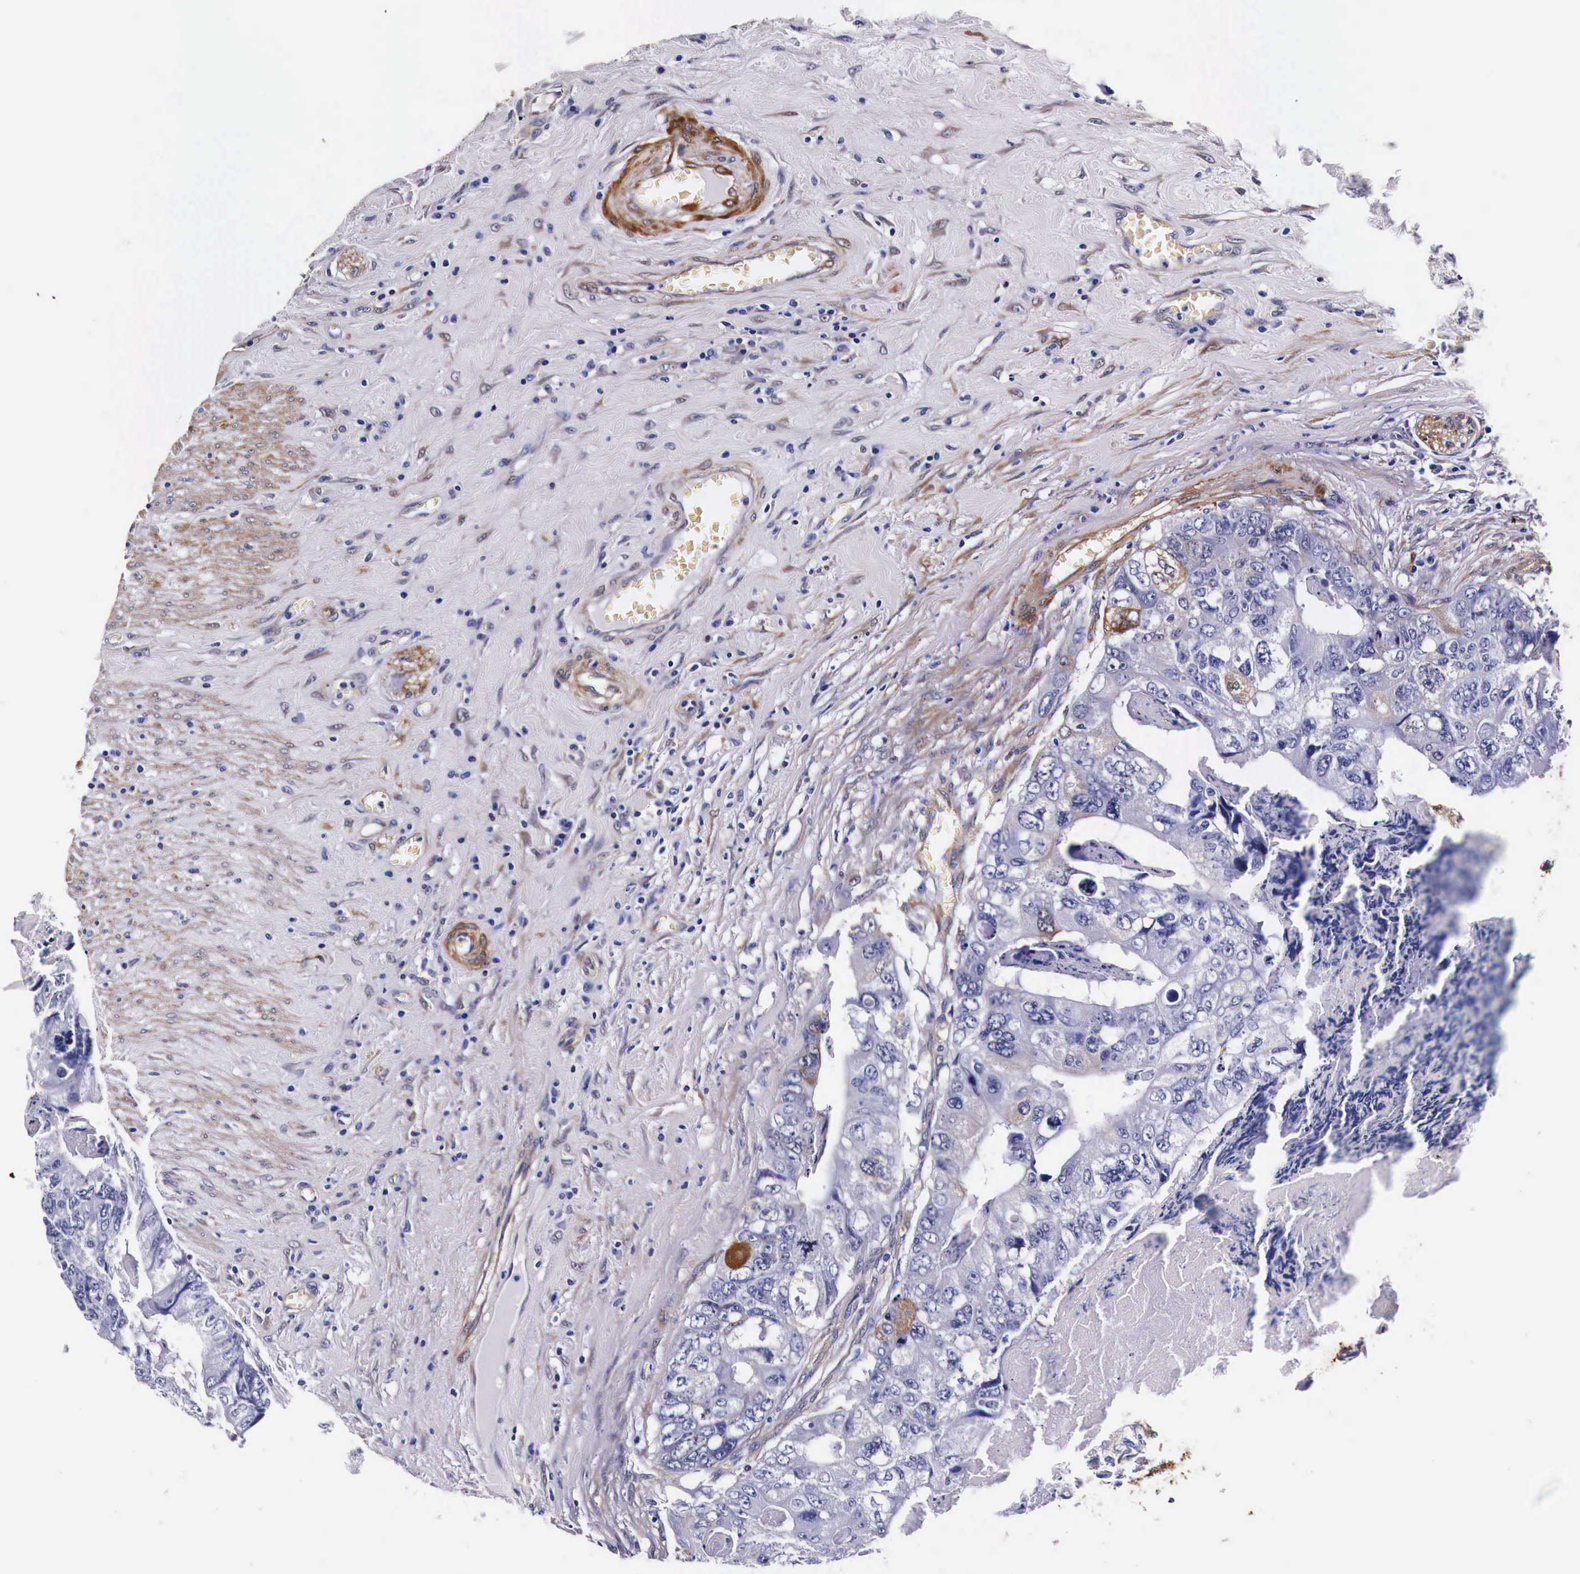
{"staining": {"intensity": "moderate", "quantity": "<25%", "location": "cytoplasmic/membranous"}, "tissue": "colorectal cancer", "cell_type": "Tumor cells", "image_type": "cancer", "snomed": [{"axis": "morphology", "description": "Adenocarcinoma, NOS"}, {"axis": "topography", "description": "Rectum"}], "caption": "A low amount of moderate cytoplasmic/membranous positivity is present in about <25% of tumor cells in colorectal adenocarcinoma tissue.", "gene": "HSPB1", "patient": {"sex": "female", "age": 82}}